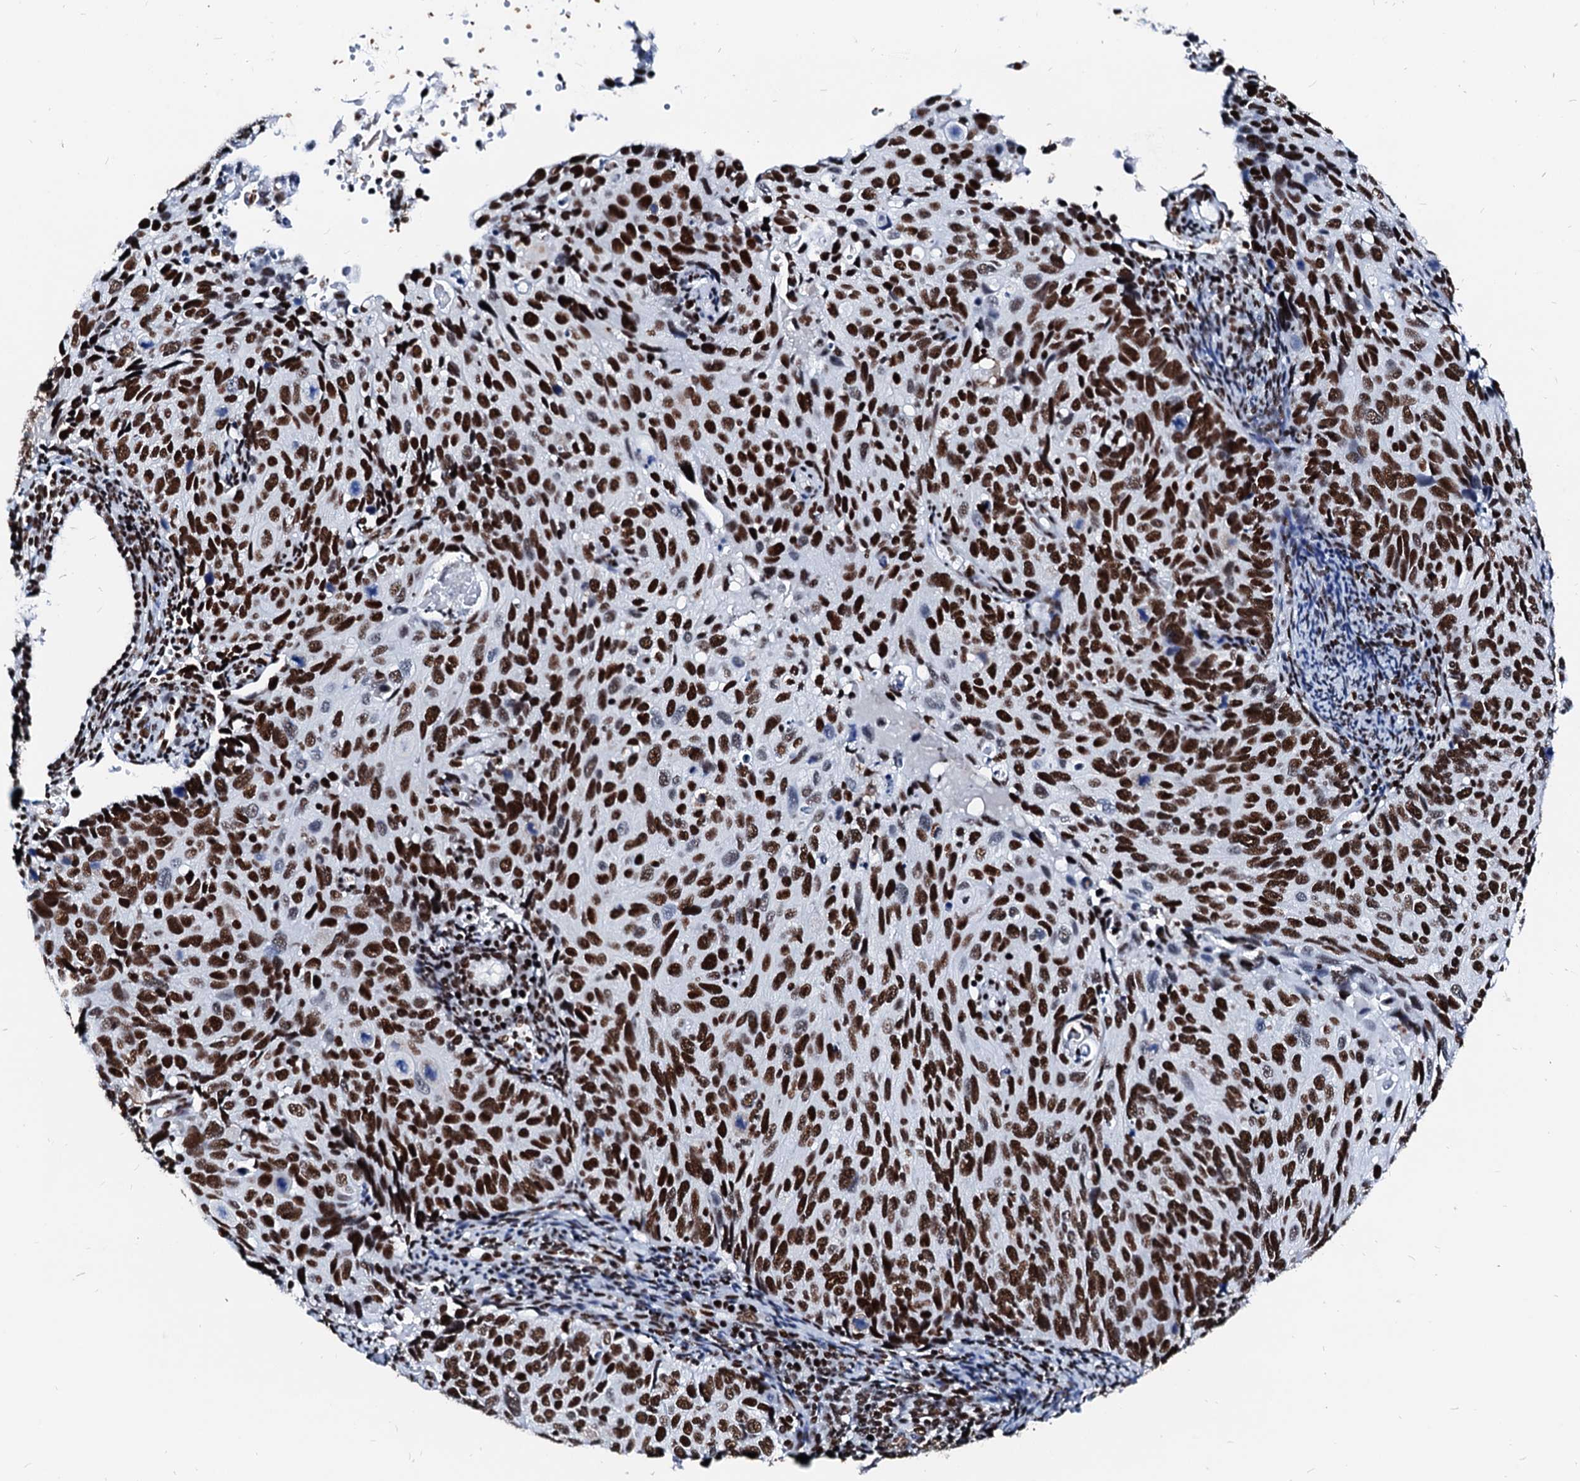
{"staining": {"intensity": "strong", "quantity": ">75%", "location": "nuclear"}, "tissue": "cervical cancer", "cell_type": "Tumor cells", "image_type": "cancer", "snomed": [{"axis": "morphology", "description": "Squamous cell carcinoma, NOS"}, {"axis": "topography", "description": "Cervix"}], "caption": "Approximately >75% of tumor cells in cervical cancer reveal strong nuclear protein positivity as visualized by brown immunohistochemical staining.", "gene": "RALY", "patient": {"sex": "female", "age": 70}}